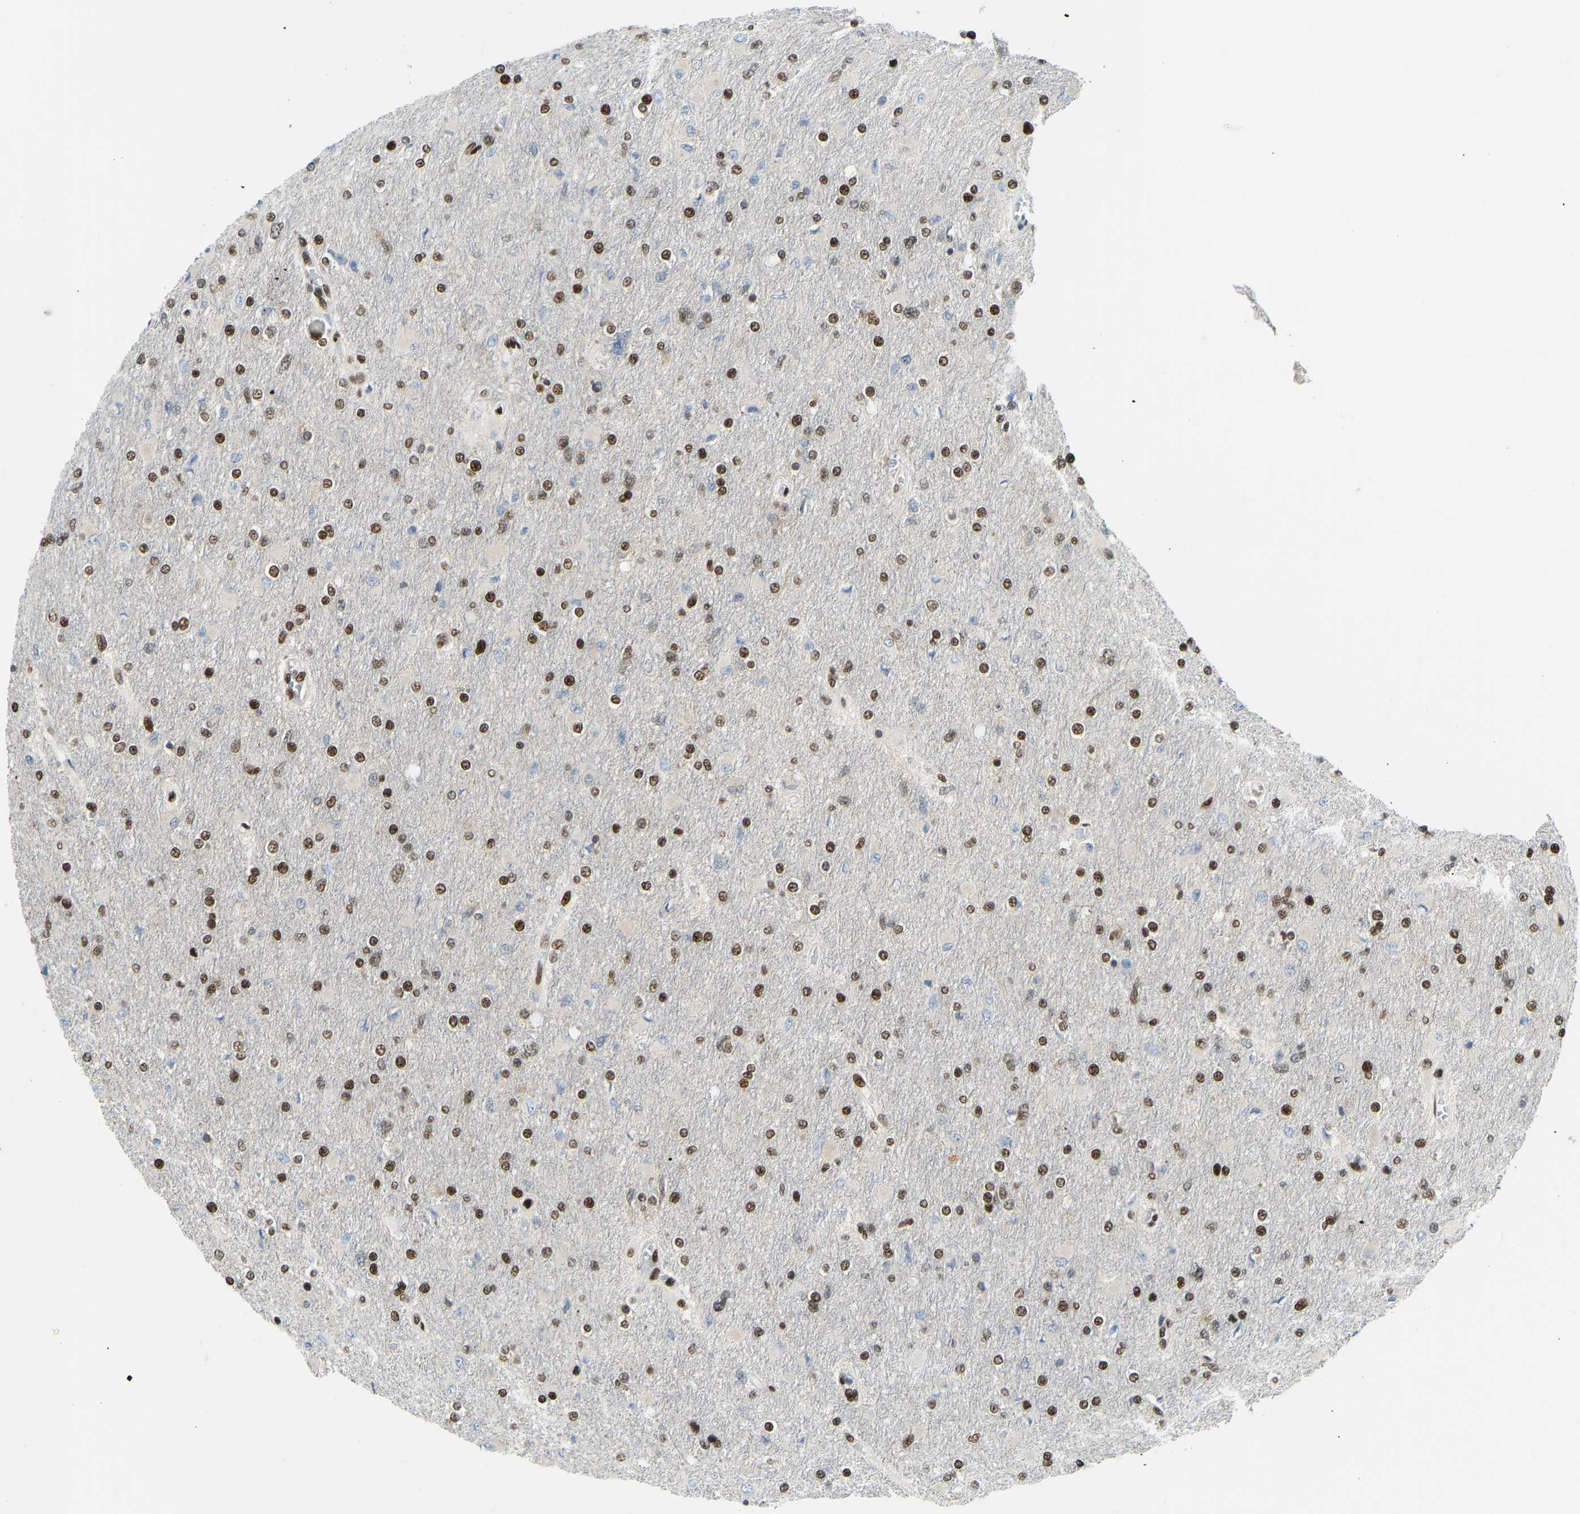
{"staining": {"intensity": "strong", "quantity": ">75%", "location": "nuclear"}, "tissue": "glioma", "cell_type": "Tumor cells", "image_type": "cancer", "snomed": [{"axis": "morphology", "description": "Glioma, malignant, High grade"}, {"axis": "topography", "description": "Cerebral cortex"}], "caption": "A brown stain highlights strong nuclear expression of a protein in glioma tumor cells. The staining is performed using DAB brown chromogen to label protein expression. The nuclei are counter-stained blue using hematoxylin.", "gene": "FOXK1", "patient": {"sex": "female", "age": 36}}